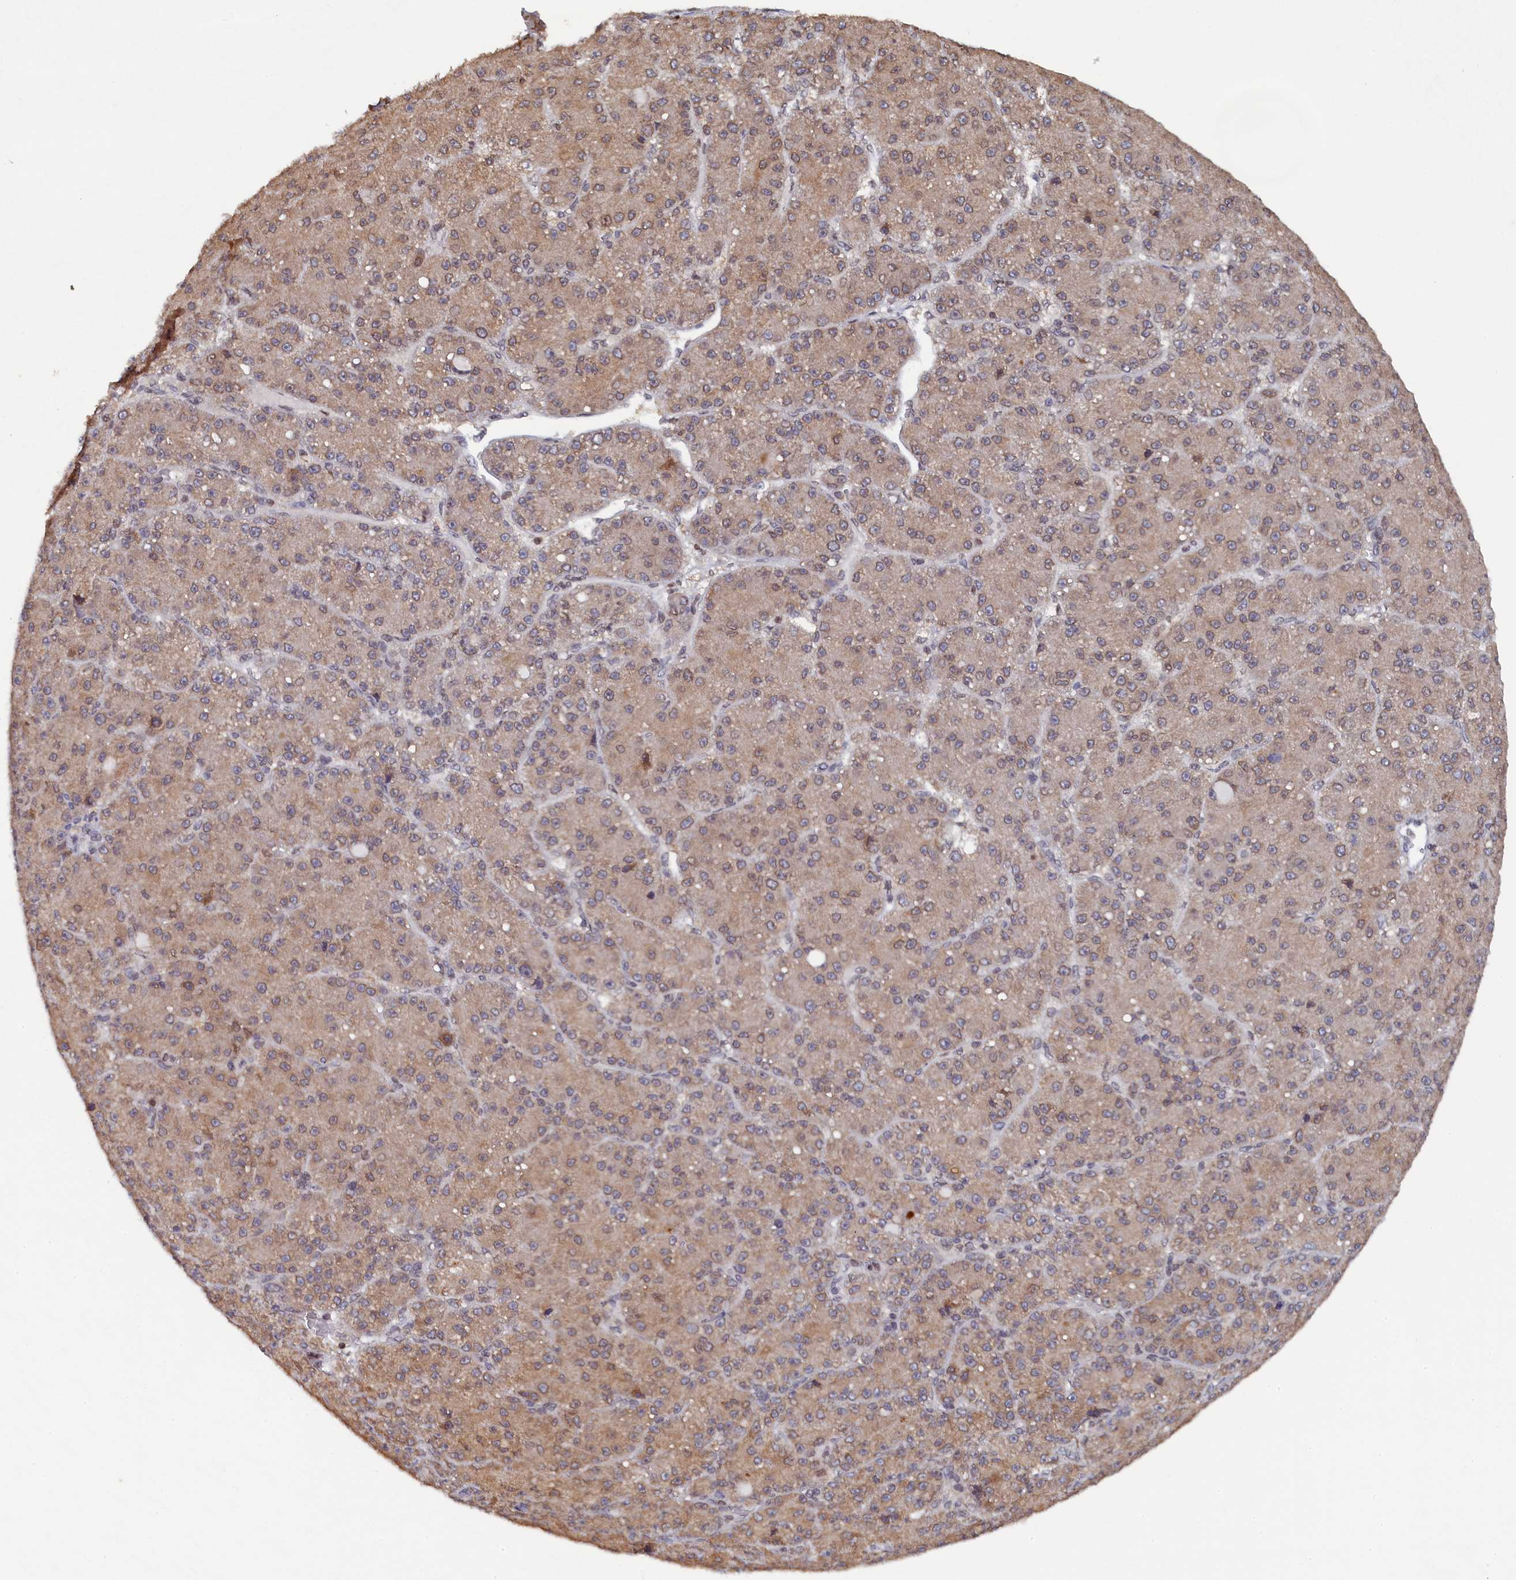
{"staining": {"intensity": "weak", "quantity": ">75%", "location": "cytoplasmic/membranous,nuclear"}, "tissue": "liver cancer", "cell_type": "Tumor cells", "image_type": "cancer", "snomed": [{"axis": "morphology", "description": "Carcinoma, Hepatocellular, NOS"}, {"axis": "topography", "description": "Liver"}], "caption": "Immunohistochemical staining of liver hepatocellular carcinoma exhibits low levels of weak cytoplasmic/membranous and nuclear protein positivity in approximately >75% of tumor cells.", "gene": "ANKEF1", "patient": {"sex": "male", "age": 67}}